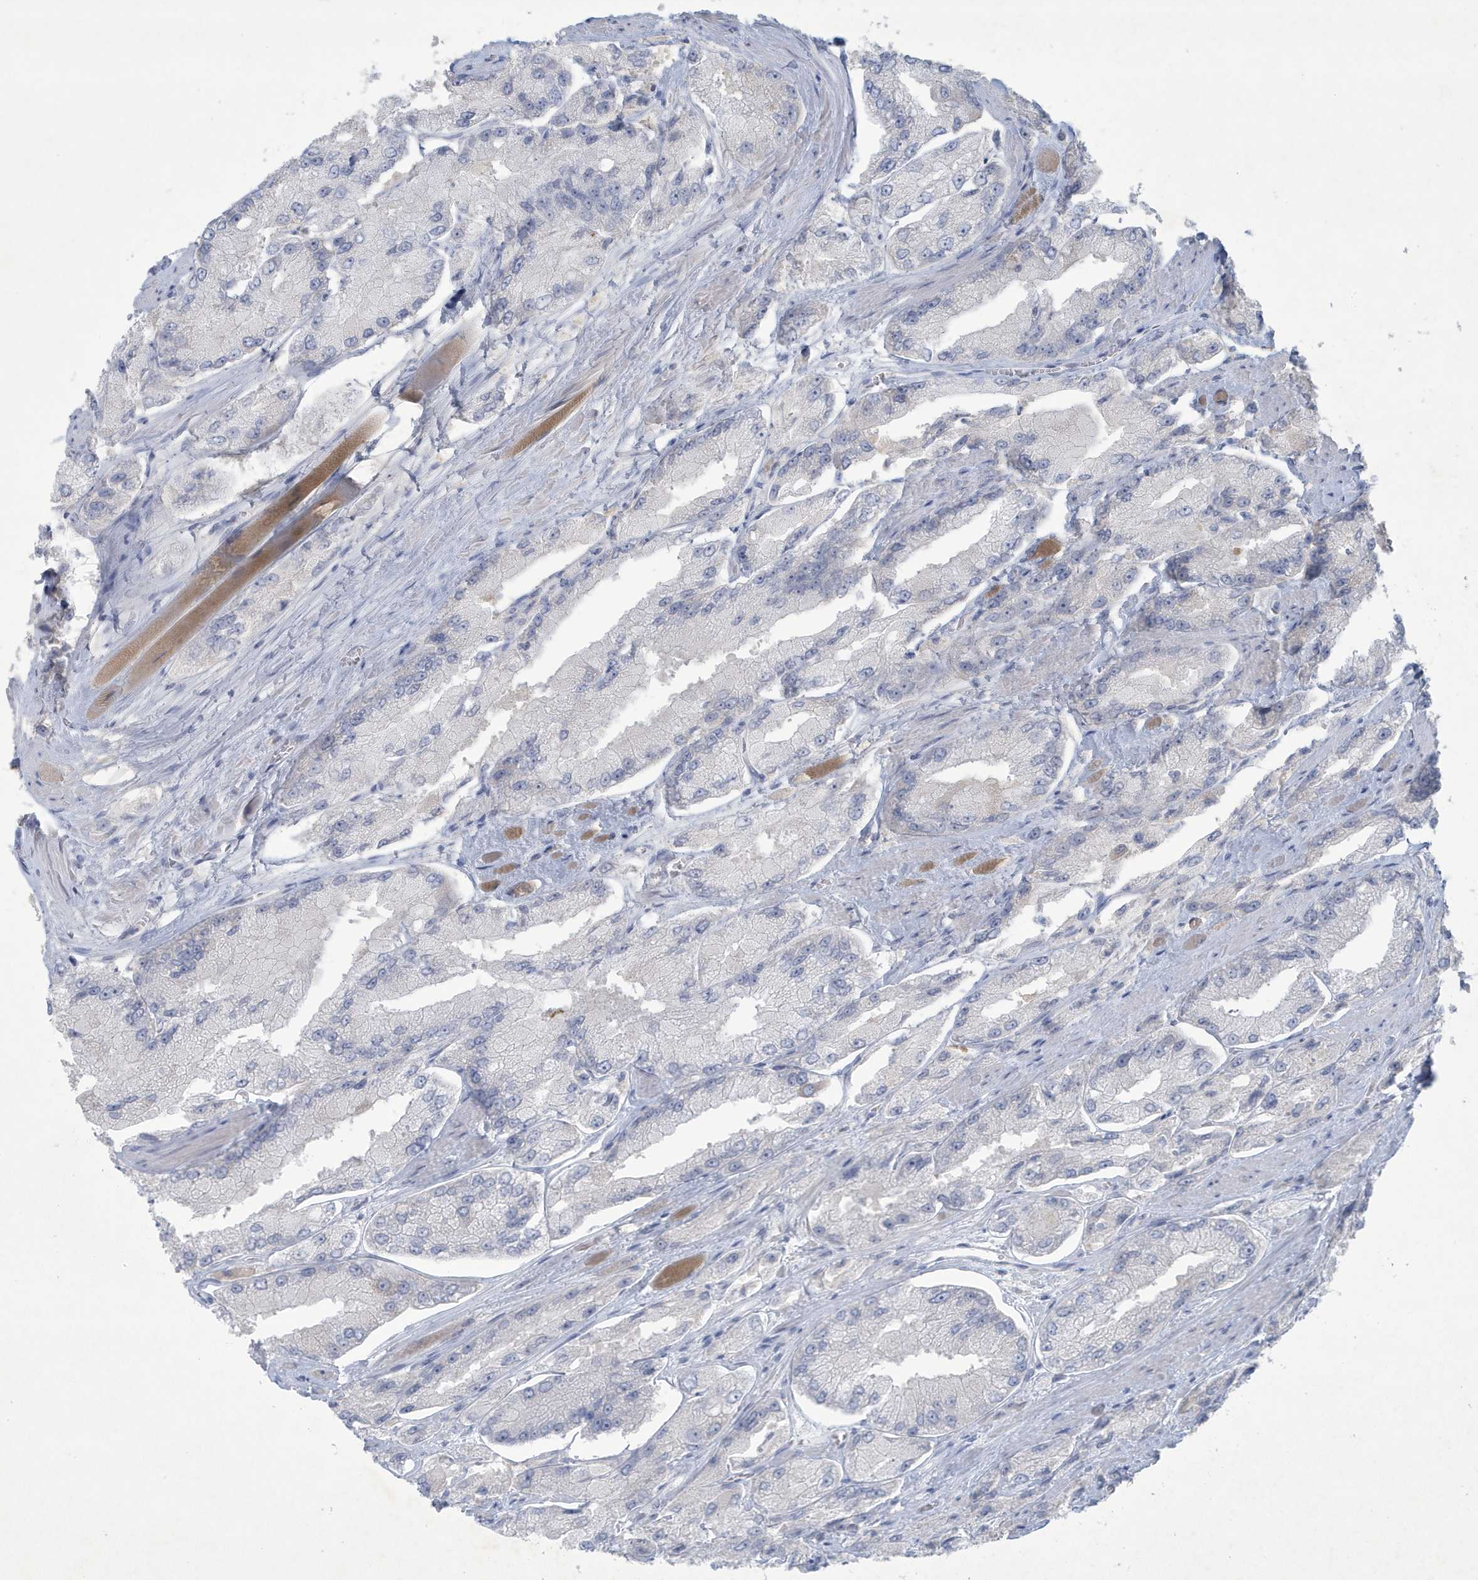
{"staining": {"intensity": "negative", "quantity": "none", "location": "none"}, "tissue": "prostate cancer", "cell_type": "Tumor cells", "image_type": "cancer", "snomed": [{"axis": "morphology", "description": "Adenocarcinoma, High grade"}, {"axis": "topography", "description": "Prostate"}], "caption": "An IHC photomicrograph of prostate high-grade adenocarcinoma is shown. There is no staining in tumor cells of prostate high-grade adenocarcinoma.", "gene": "CCDC24", "patient": {"sex": "male", "age": 58}}